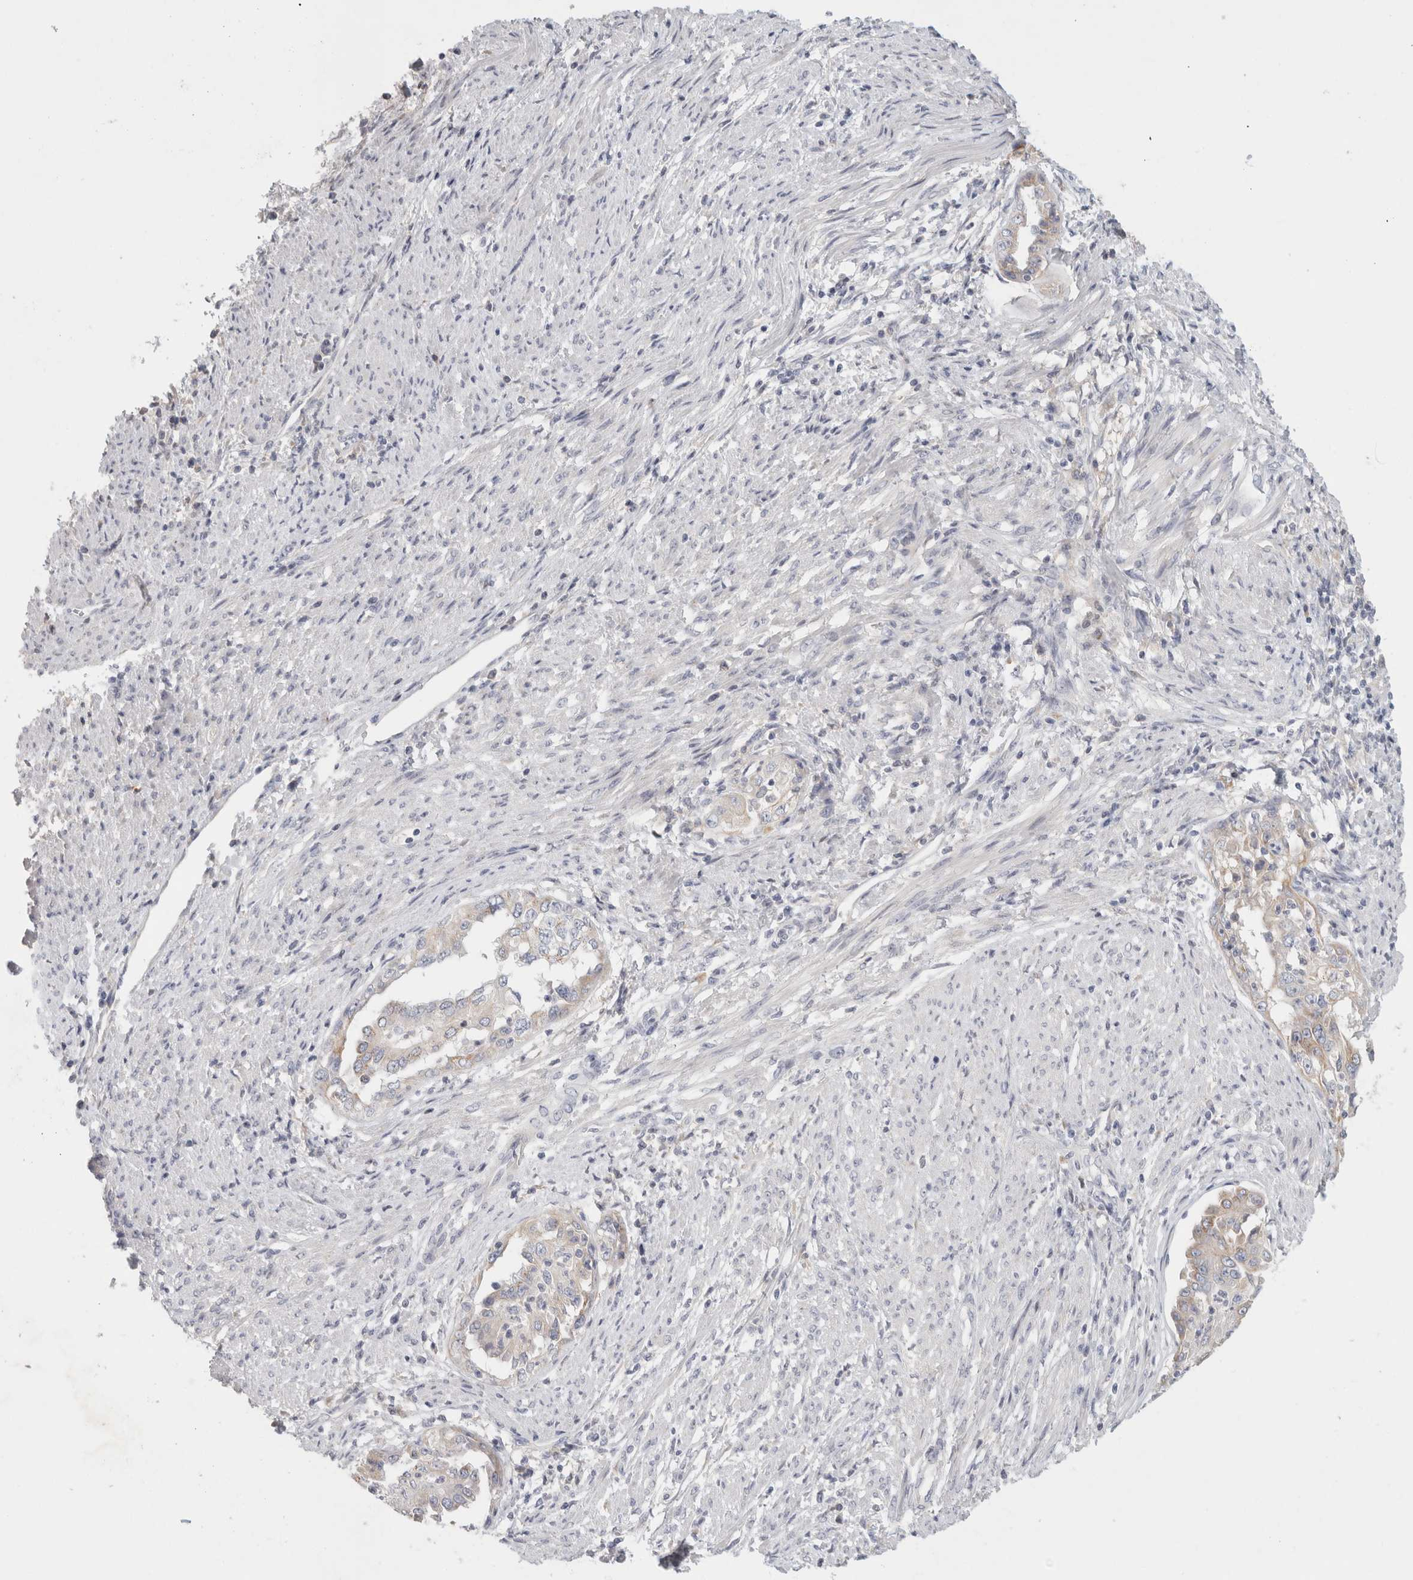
{"staining": {"intensity": "weak", "quantity": "25%-75%", "location": "cytoplasmic/membranous"}, "tissue": "endometrial cancer", "cell_type": "Tumor cells", "image_type": "cancer", "snomed": [{"axis": "morphology", "description": "Adenocarcinoma, NOS"}, {"axis": "topography", "description": "Endometrium"}], "caption": "A micrograph of human endometrial cancer stained for a protein reveals weak cytoplasmic/membranous brown staining in tumor cells.", "gene": "STK31", "patient": {"sex": "female", "age": 85}}